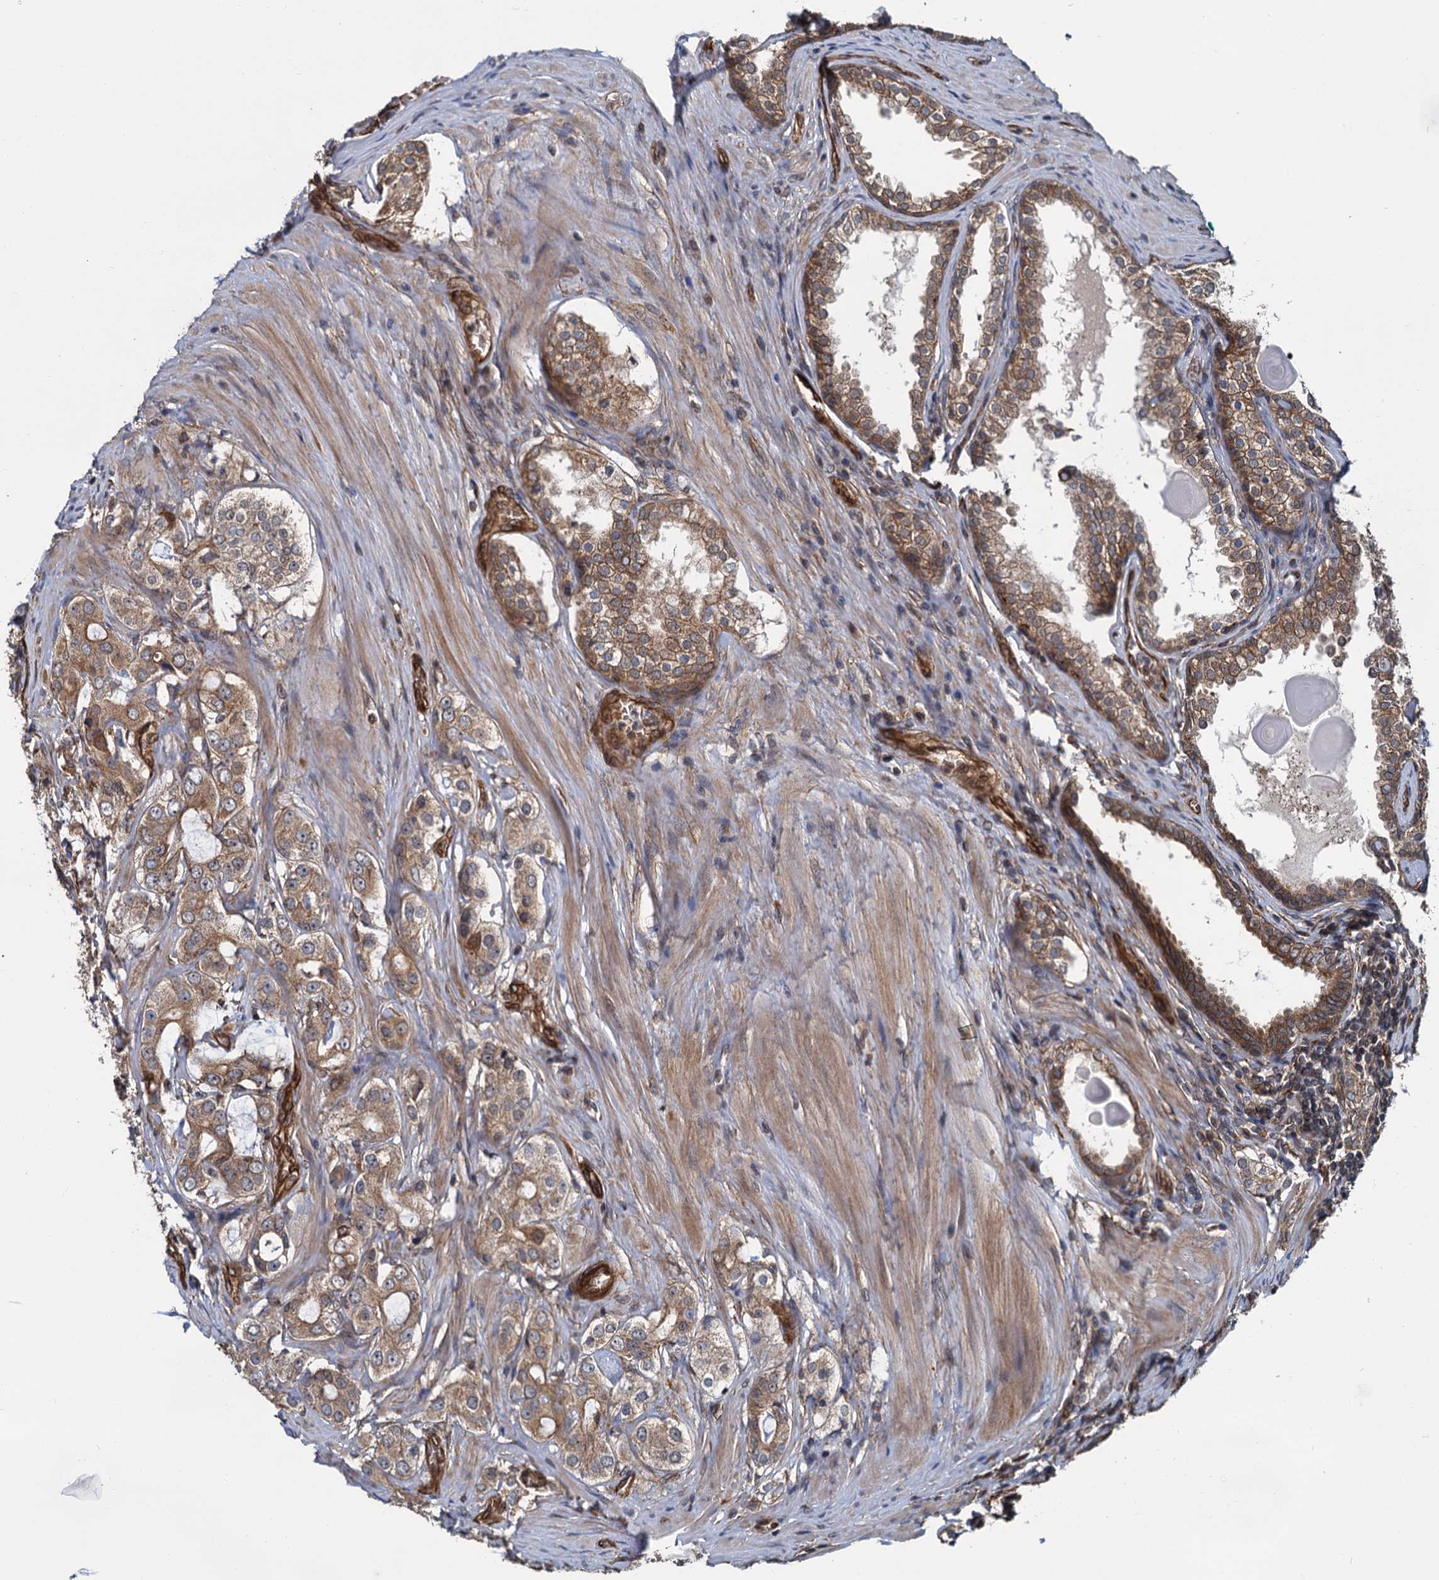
{"staining": {"intensity": "moderate", "quantity": ">75%", "location": "cytoplasmic/membranous"}, "tissue": "prostate cancer", "cell_type": "Tumor cells", "image_type": "cancer", "snomed": [{"axis": "morphology", "description": "Adenocarcinoma, High grade"}, {"axis": "topography", "description": "Prostate"}], "caption": "Immunohistochemistry (IHC) photomicrograph of neoplastic tissue: prostate cancer (high-grade adenocarcinoma) stained using immunohistochemistry reveals medium levels of moderate protein expression localized specifically in the cytoplasmic/membranous of tumor cells, appearing as a cytoplasmic/membranous brown color.", "gene": "ZFYVE19", "patient": {"sex": "male", "age": 63}}